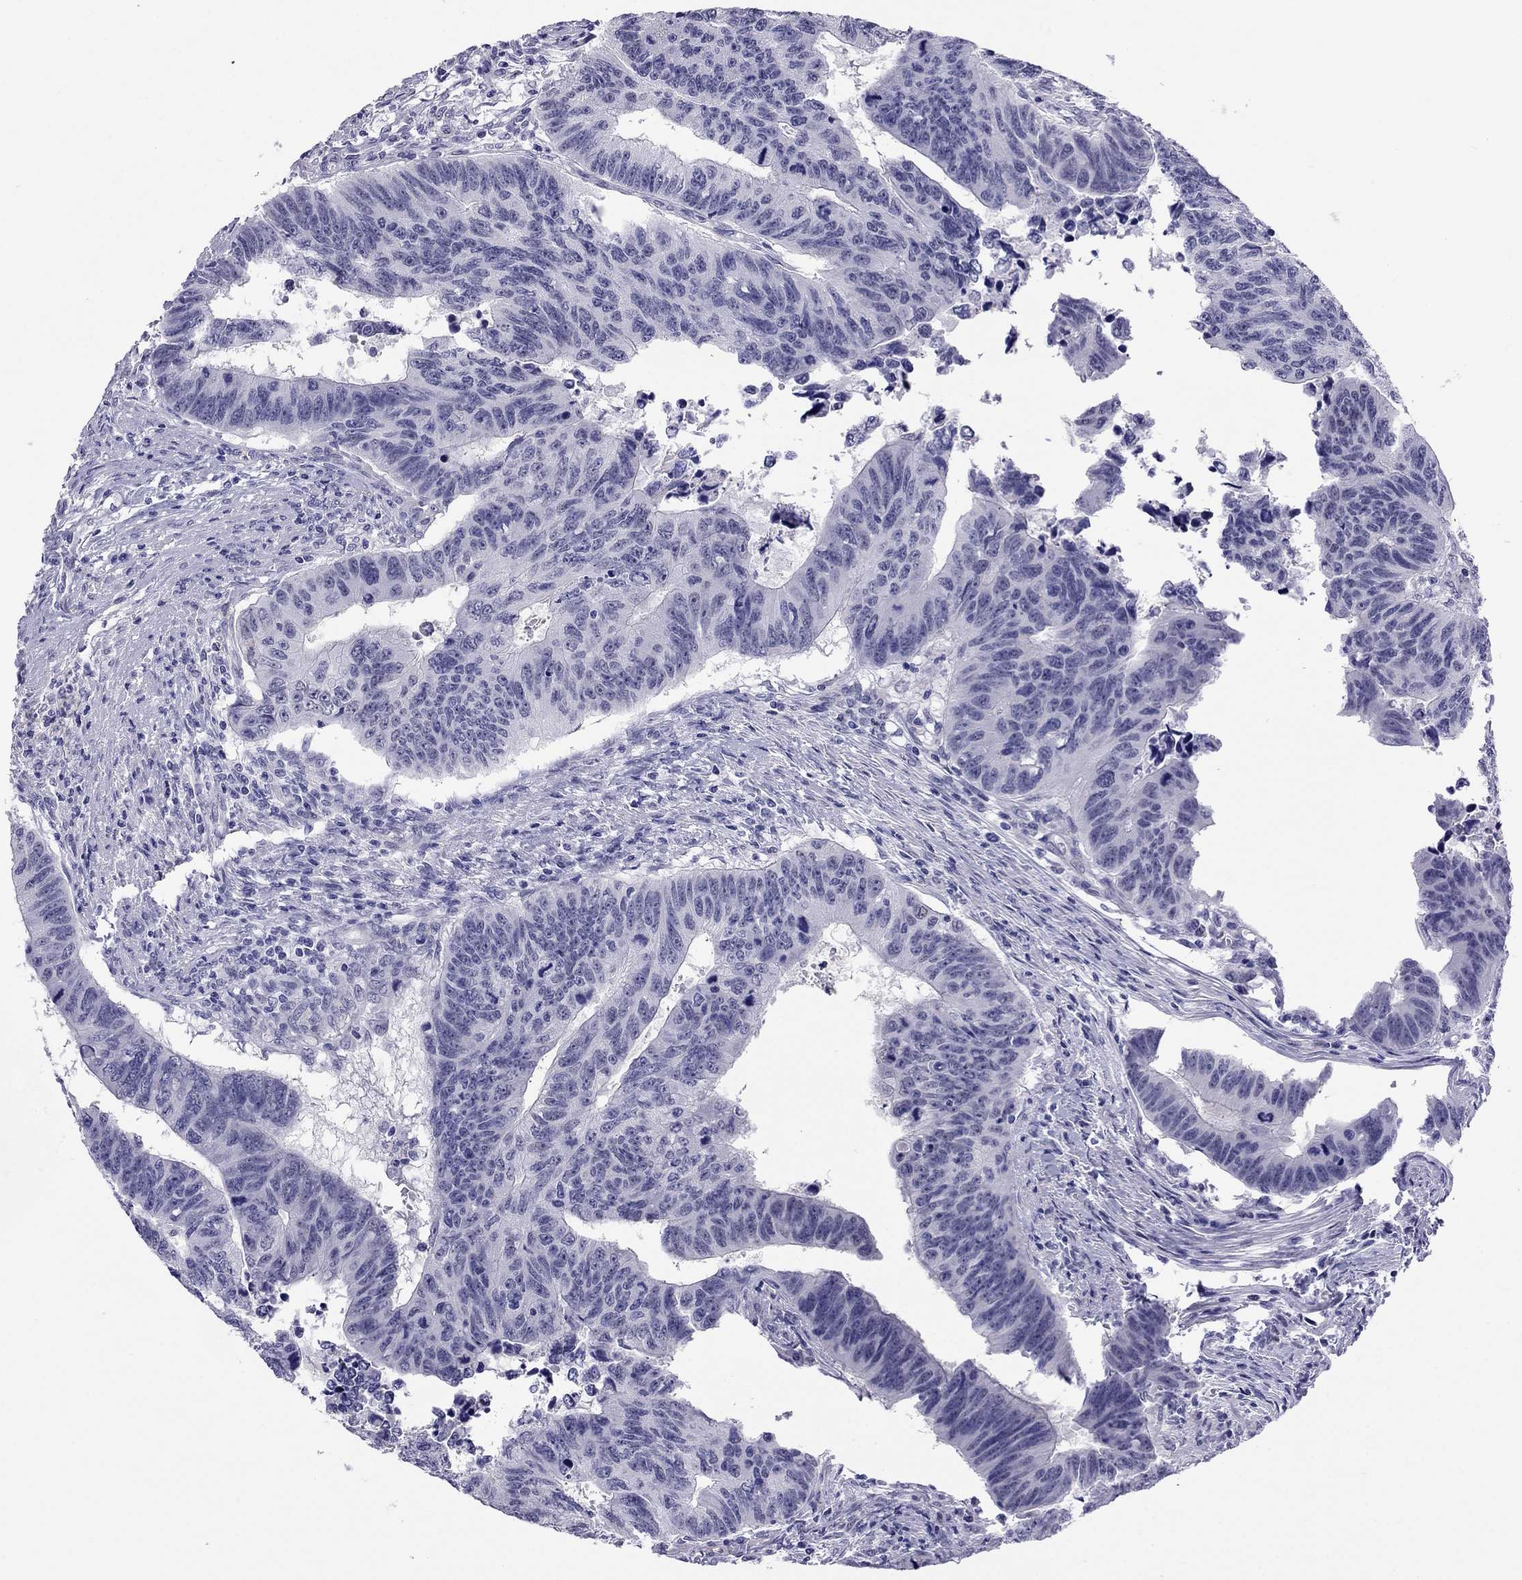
{"staining": {"intensity": "negative", "quantity": "none", "location": "none"}, "tissue": "colorectal cancer", "cell_type": "Tumor cells", "image_type": "cancer", "snomed": [{"axis": "morphology", "description": "Adenocarcinoma, NOS"}, {"axis": "topography", "description": "Rectum"}], "caption": "Immunohistochemical staining of colorectal cancer exhibits no significant positivity in tumor cells.", "gene": "CROCC2", "patient": {"sex": "female", "age": 85}}